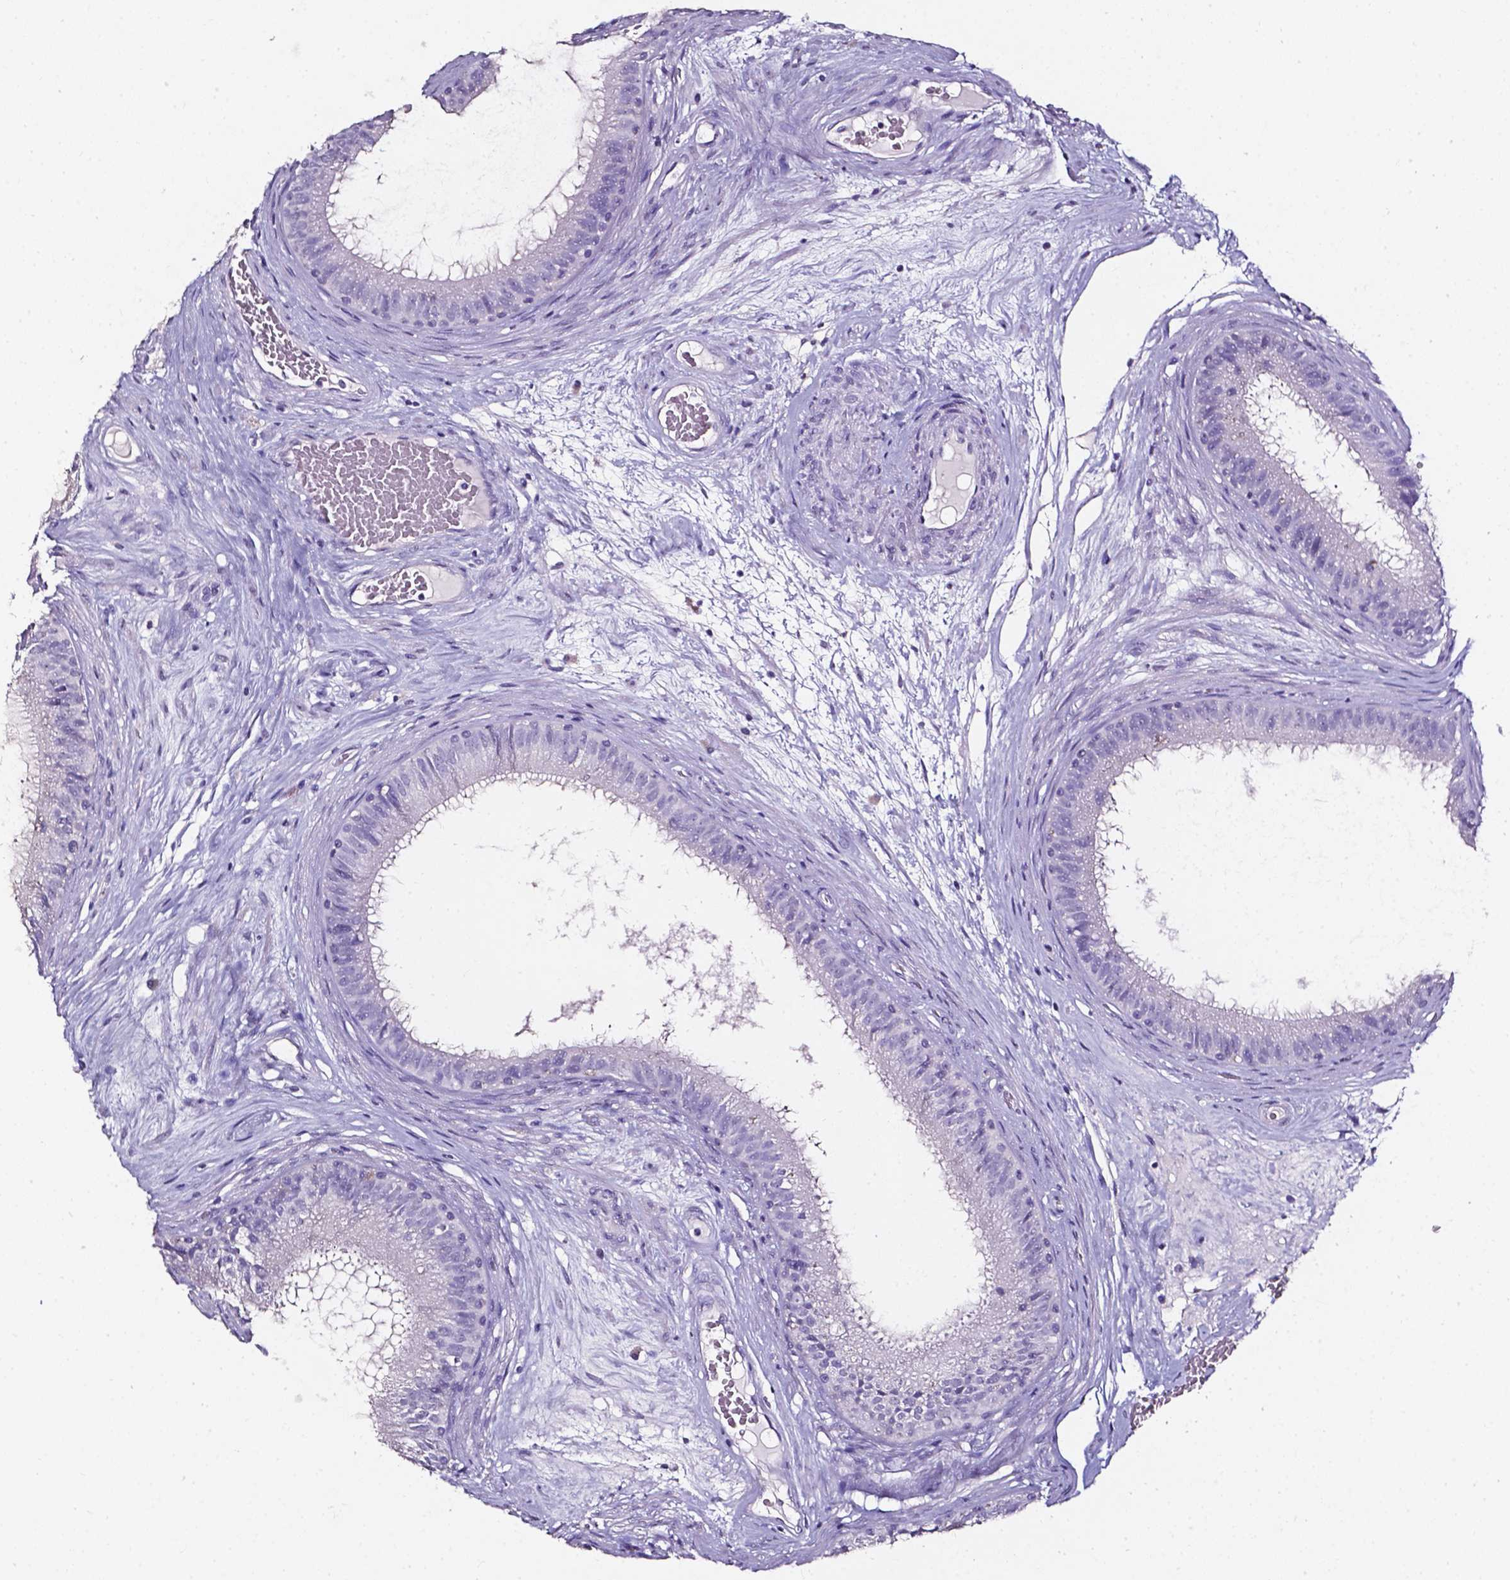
{"staining": {"intensity": "negative", "quantity": "none", "location": "none"}, "tissue": "epididymis", "cell_type": "Glandular cells", "image_type": "normal", "snomed": [{"axis": "morphology", "description": "Normal tissue, NOS"}, {"axis": "topography", "description": "Epididymis"}], "caption": "An image of human epididymis is negative for staining in glandular cells. (Brightfield microscopy of DAB IHC at high magnification).", "gene": "DEFA5", "patient": {"sex": "male", "age": 59}}